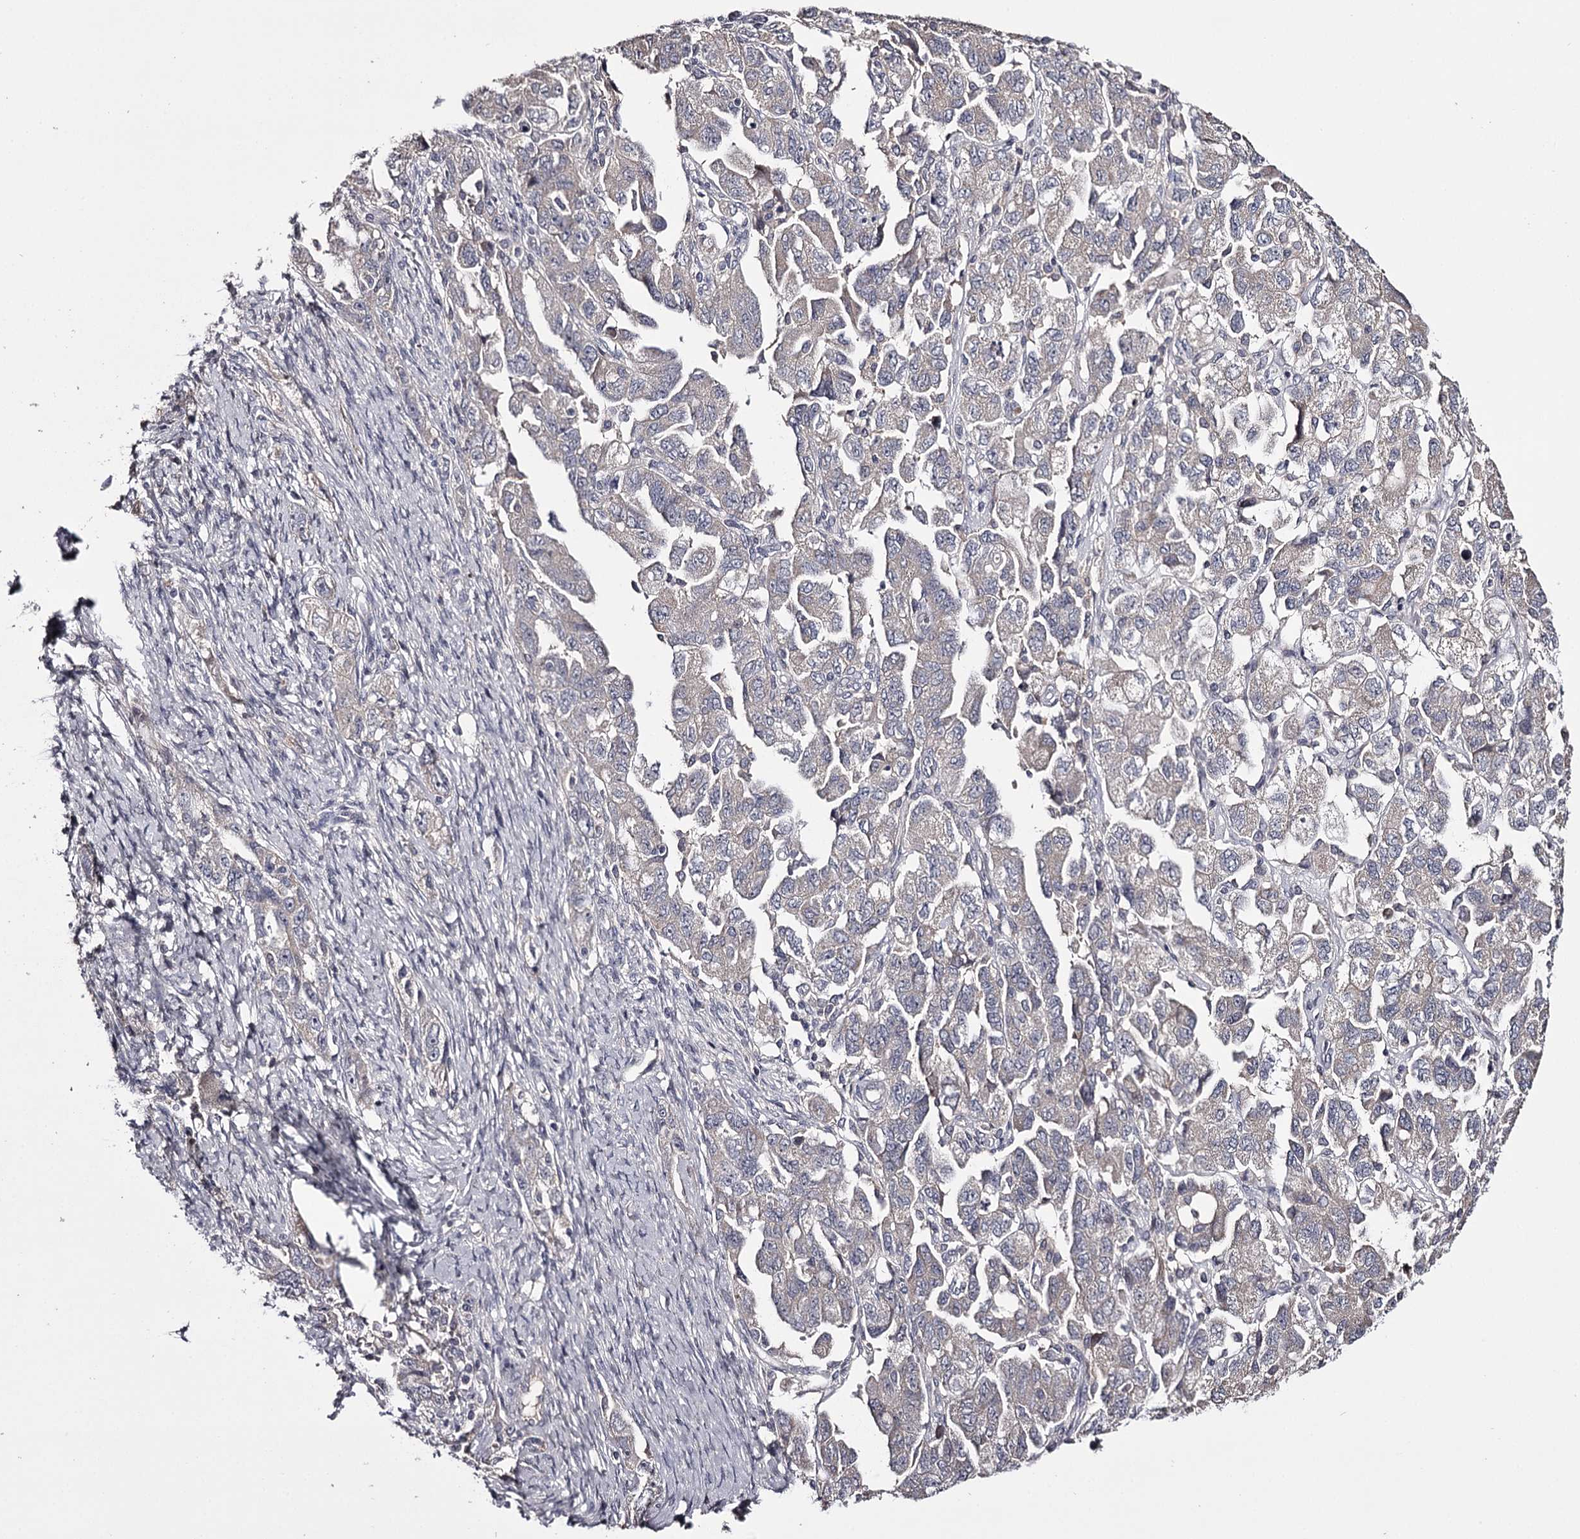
{"staining": {"intensity": "negative", "quantity": "none", "location": "none"}, "tissue": "ovarian cancer", "cell_type": "Tumor cells", "image_type": "cancer", "snomed": [{"axis": "morphology", "description": "Carcinoma, NOS"}, {"axis": "morphology", "description": "Cystadenocarcinoma, serous, NOS"}, {"axis": "topography", "description": "Ovary"}], "caption": "Ovarian cancer was stained to show a protein in brown. There is no significant staining in tumor cells.", "gene": "PRM2", "patient": {"sex": "female", "age": 69}}